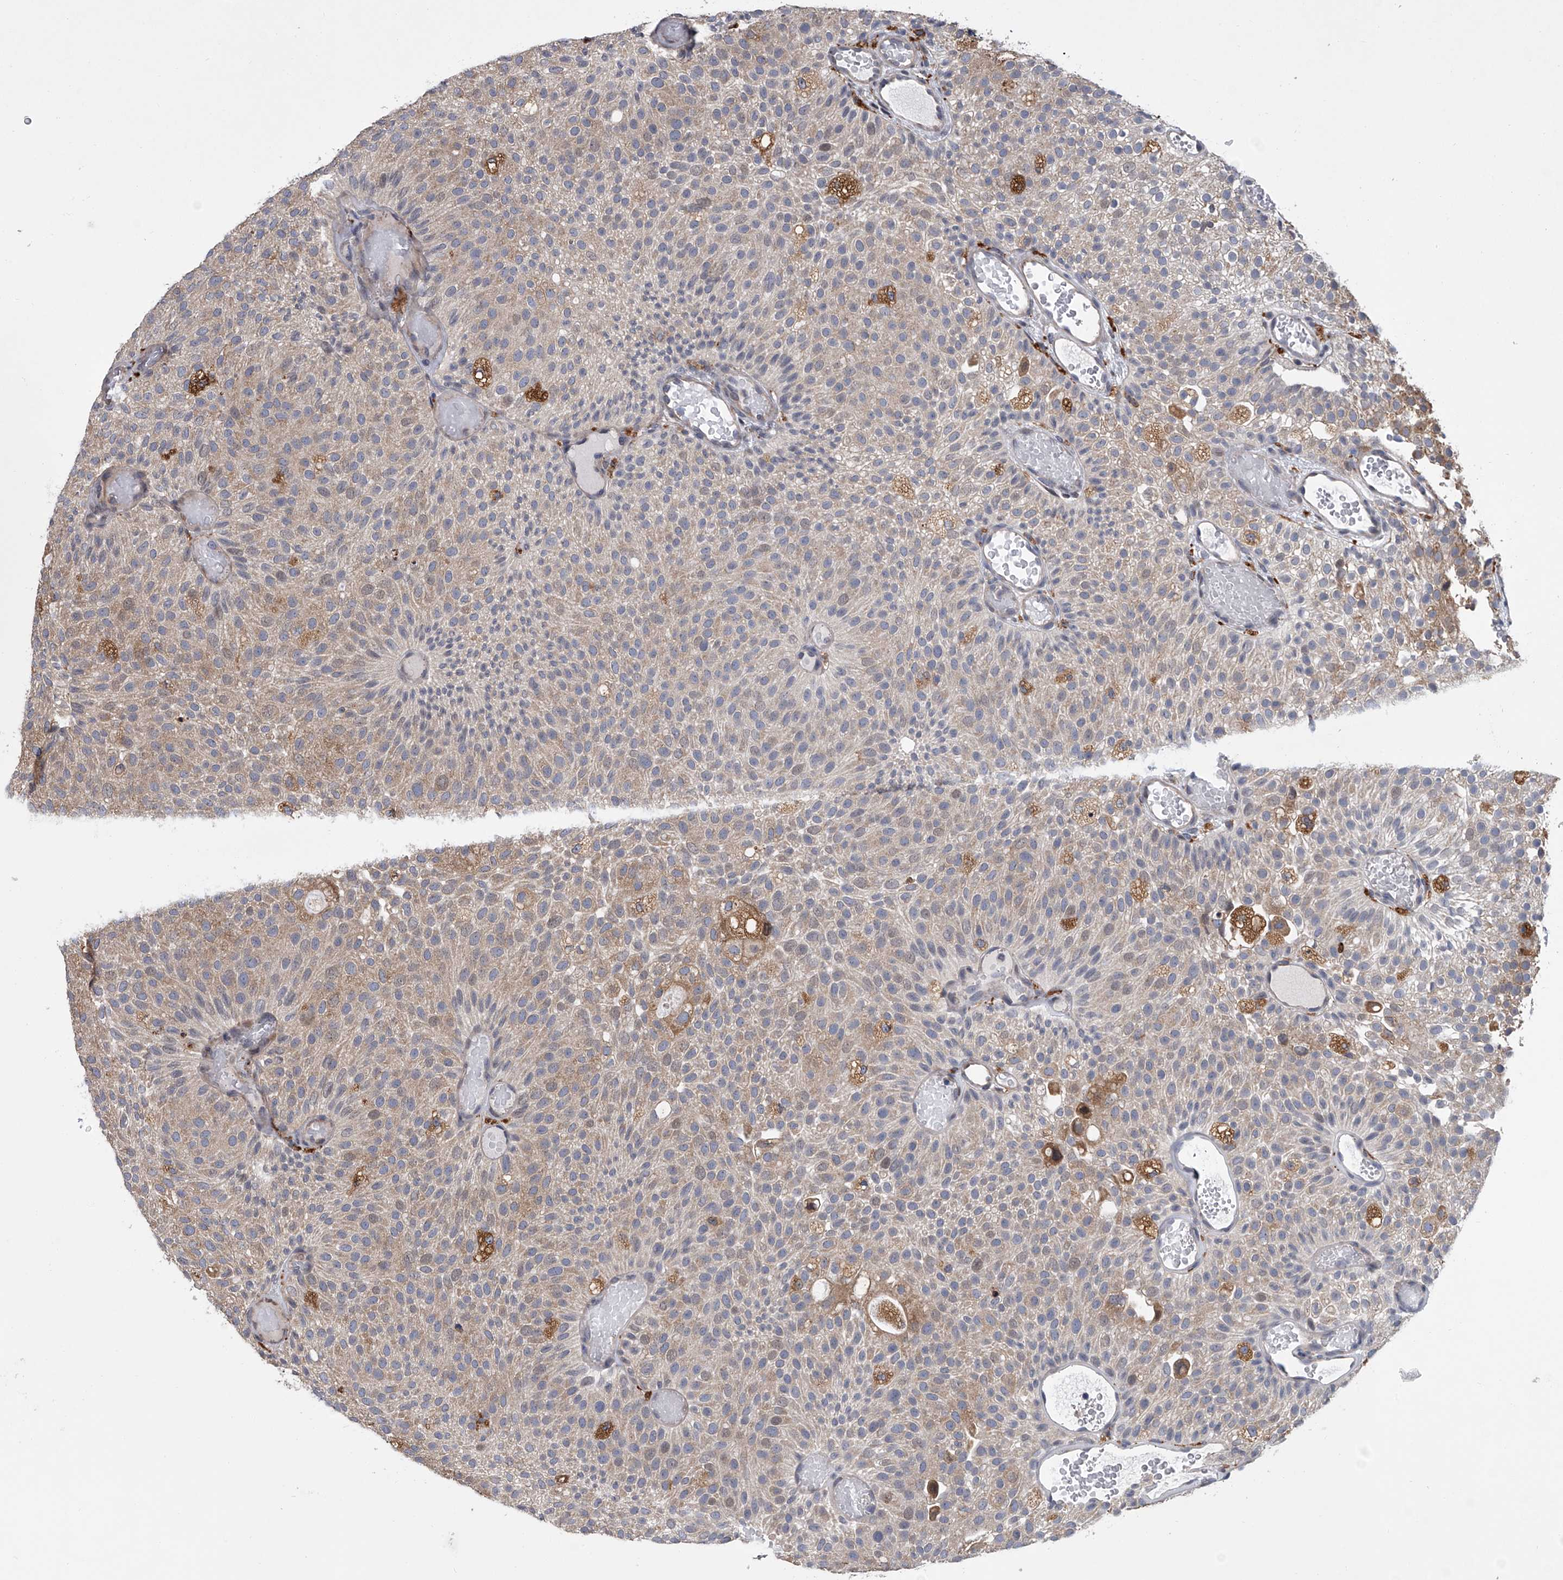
{"staining": {"intensity": "weak", "quantity": ">75%", "location": "cytoplasmic/membranous"}, "tissue": "urothelial cancer", "cell_type": "Tumor cells", "image_type": "cancer", "snomed": [{"axis": "morphology", "description": "Urothelial carcinoma, Low grade"}, {"axis": "topography", "description": "Urinary bladder"}], "caption": "A brown stain labels weak cytoplasmic/membranous staining of a protein in human urothelial cancer tumor cells.", "gene": "TRIM8", "patient": {"sex": "male", "age": 78}}